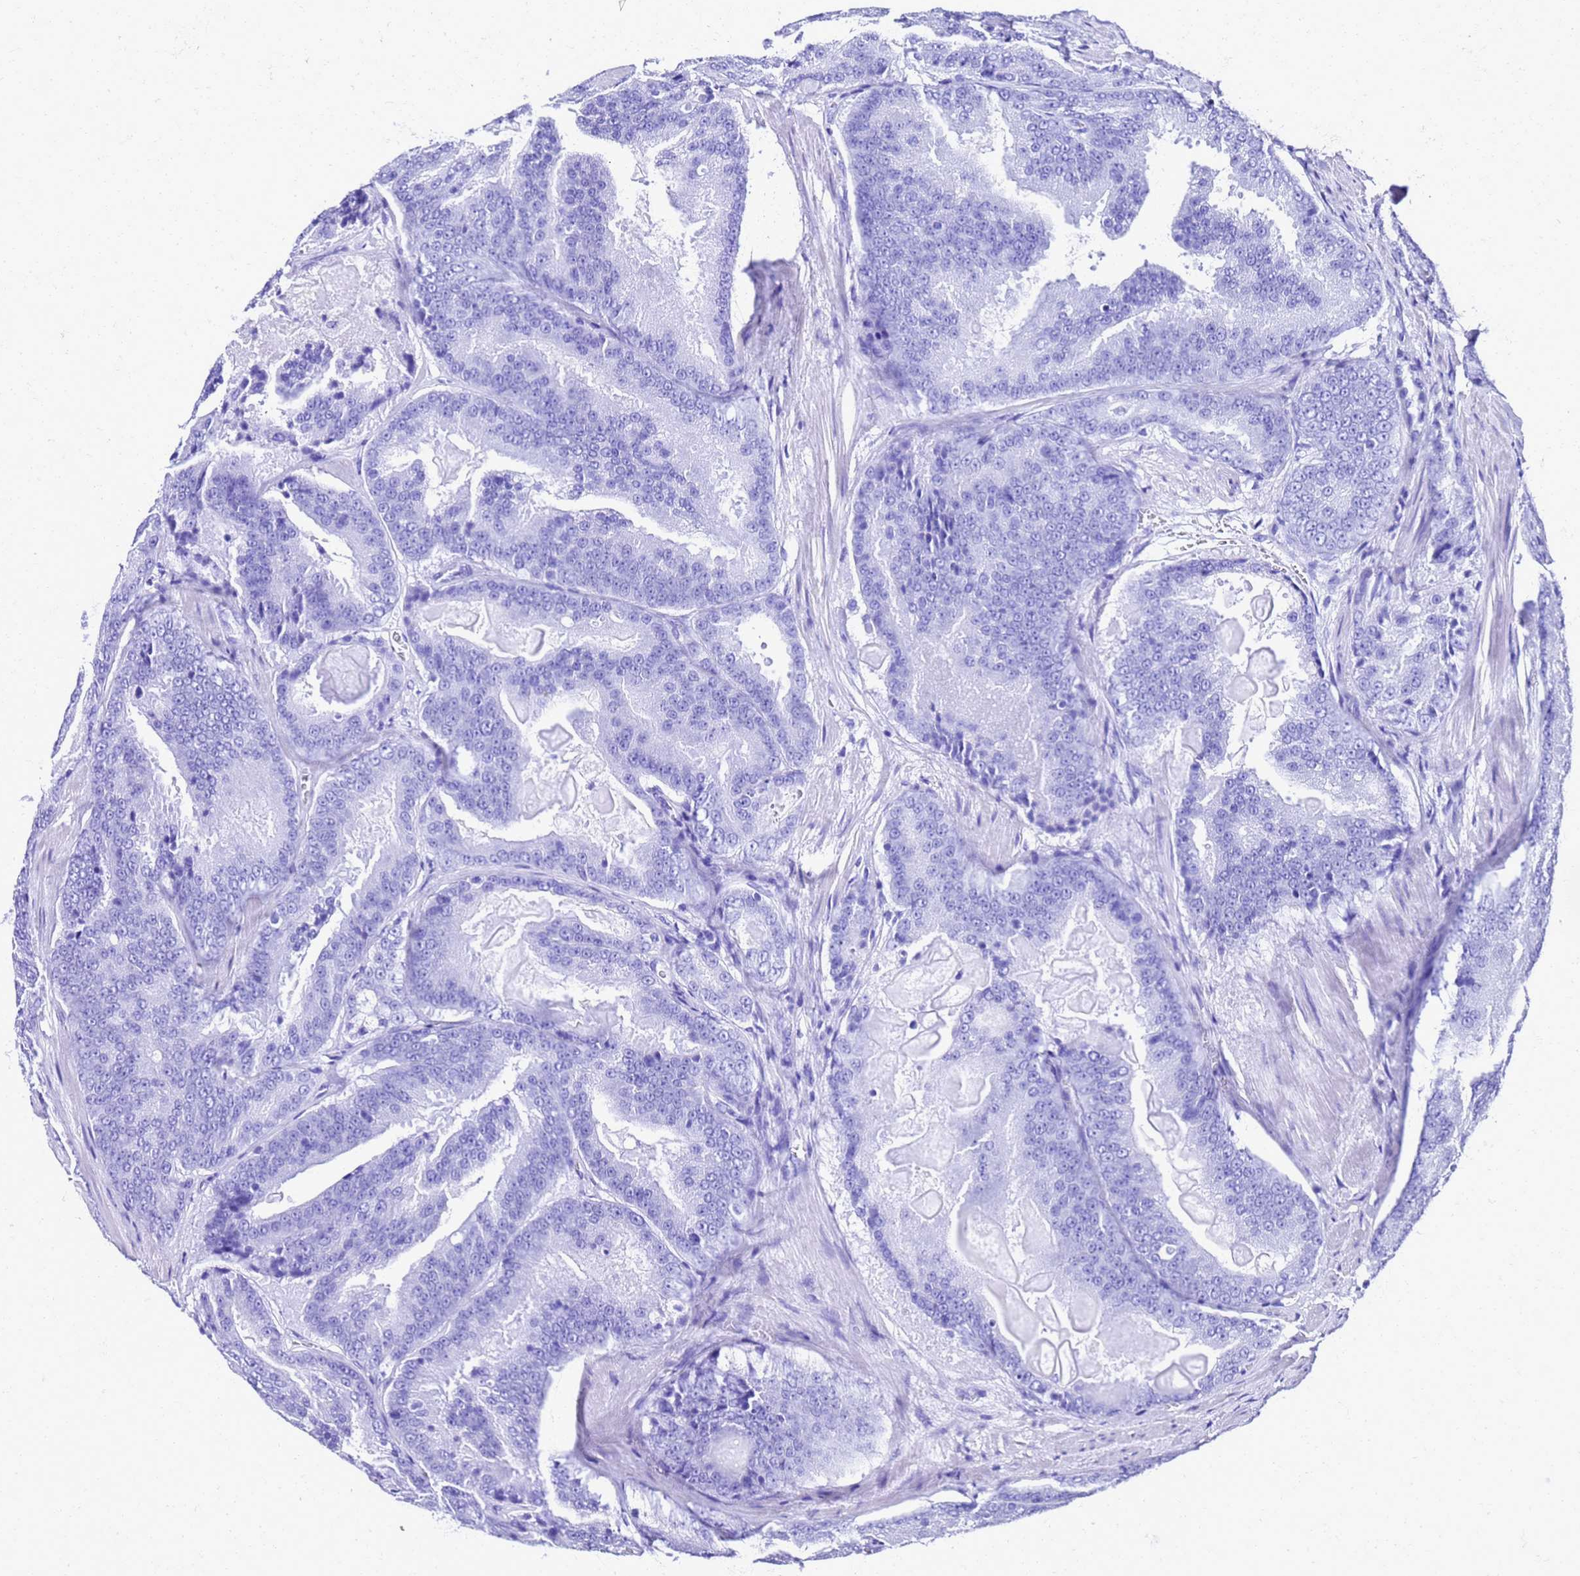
{"staining": {"intensity": "negative", "quantity": "none", "location": "none"}, "tissue": "prostate cancer", "cell_type": "Tumor cells", "image_type": "cancer", "snomed": [{"axis": "morphology", "description": "Adenocarcinoma, High grade"}, {"axis": "topography", "description": "Prostate"}], "caption": "The photomicrograph shows no significant expression in tumor cells of prostate adenocarcinoma (high-grade). (Brightfield microscopy of DAB (3,3'-diaminobenzidine) IHC at high magnification).", "gene": "SMIM21", "patient": {"sex": "male", "age": 61}}